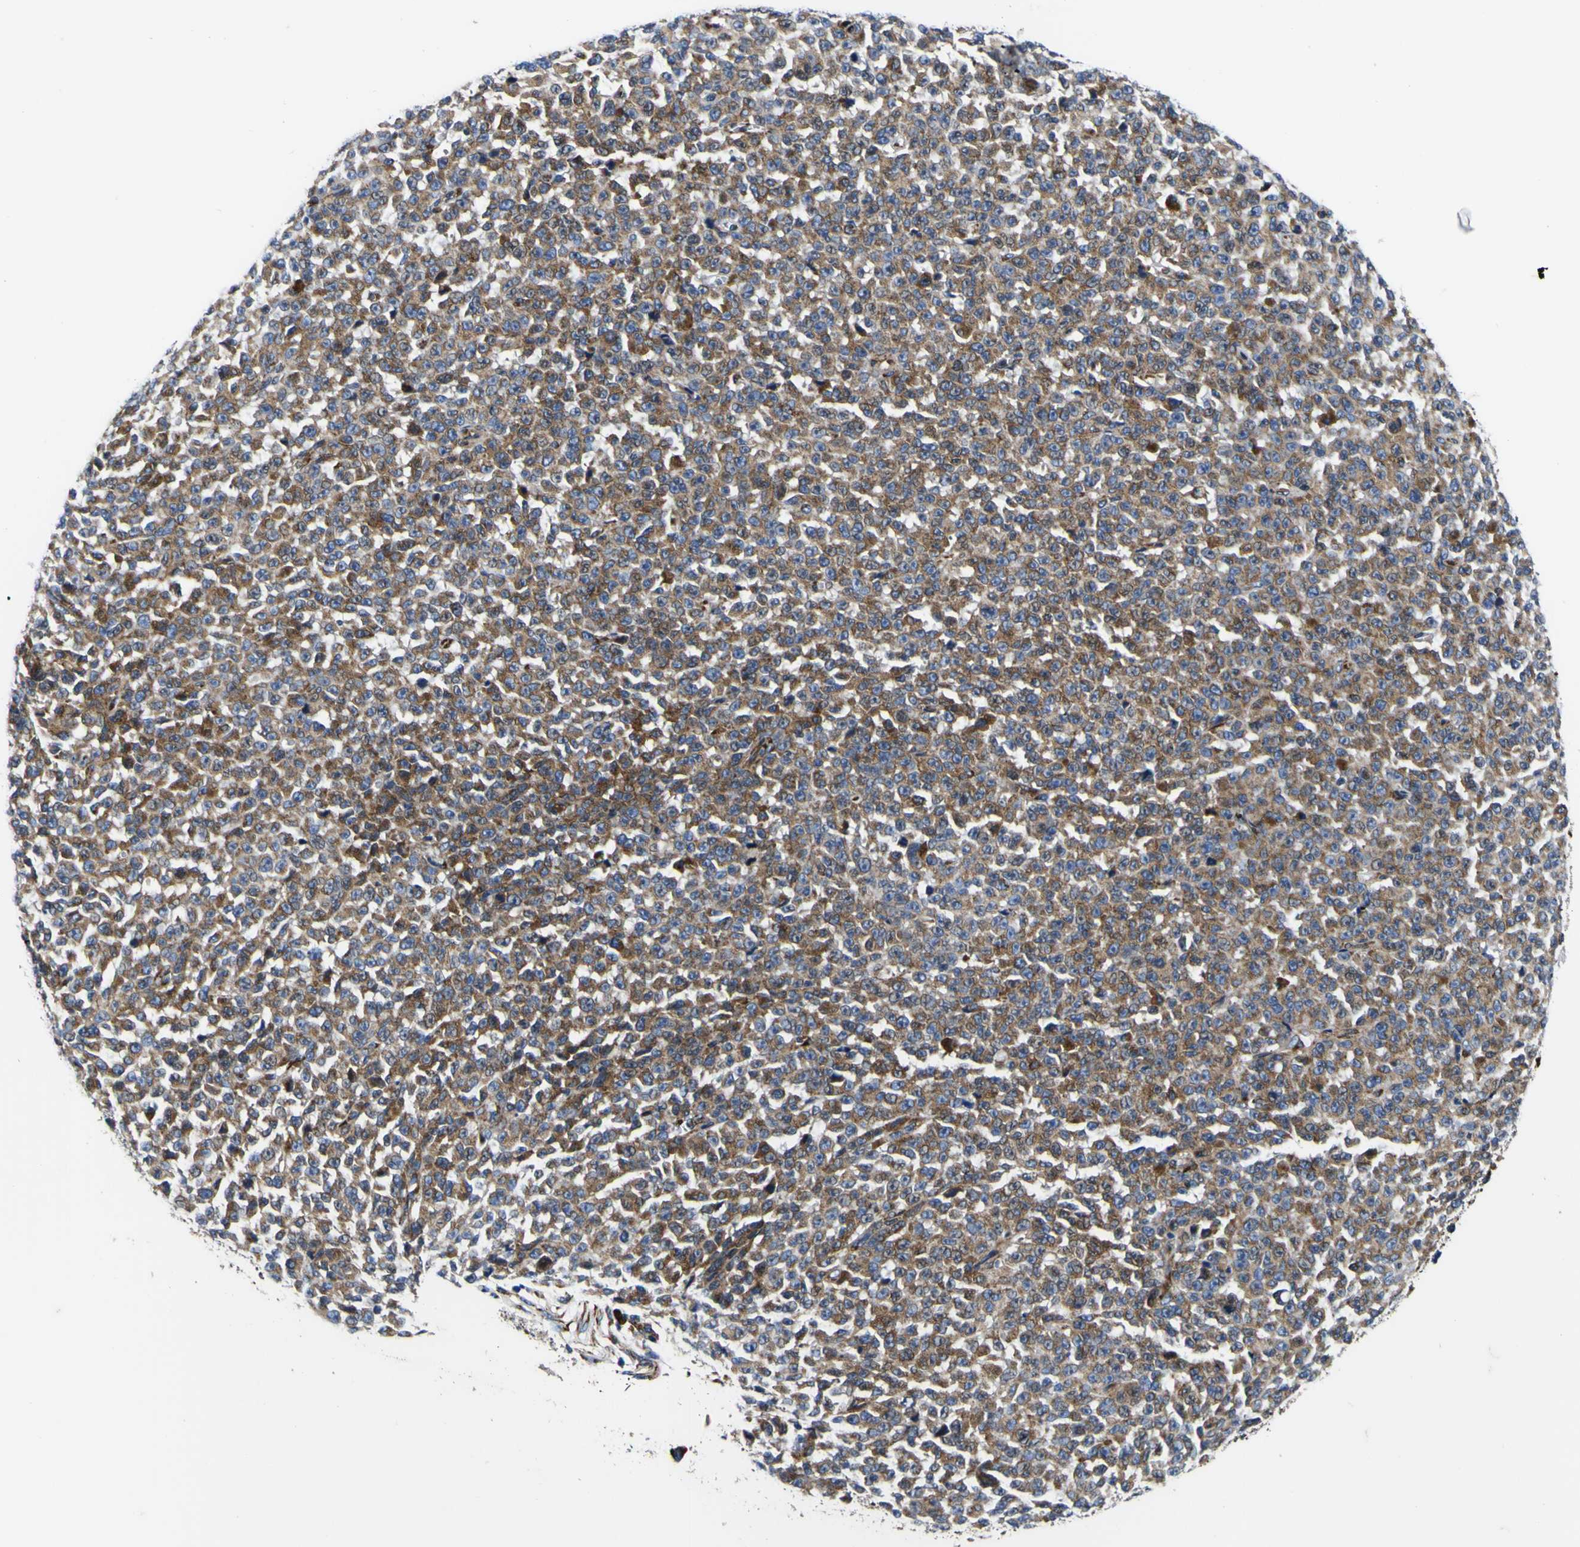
{"staining": {"intensity": "moderate", "quantity": ">75%", "location": "cytoplasmic/membranous"}, "tissue": "melanoma", "cell_type": "Tumor cells", "image_type": "cancer", "snomed": [{"axis": "morphology", "description": "Malignant melanoma, NOS"}, {"axis": "topography", "description": "Skin"}], "caption": "Malignant melanoma was stained to show a protein in brown. There is medium levels of moderate cytoplasmic/membranous staining in approximately >75% of tumor cells.", "gene": "SCD", "patient": {"sex": "female", "age": 82}}